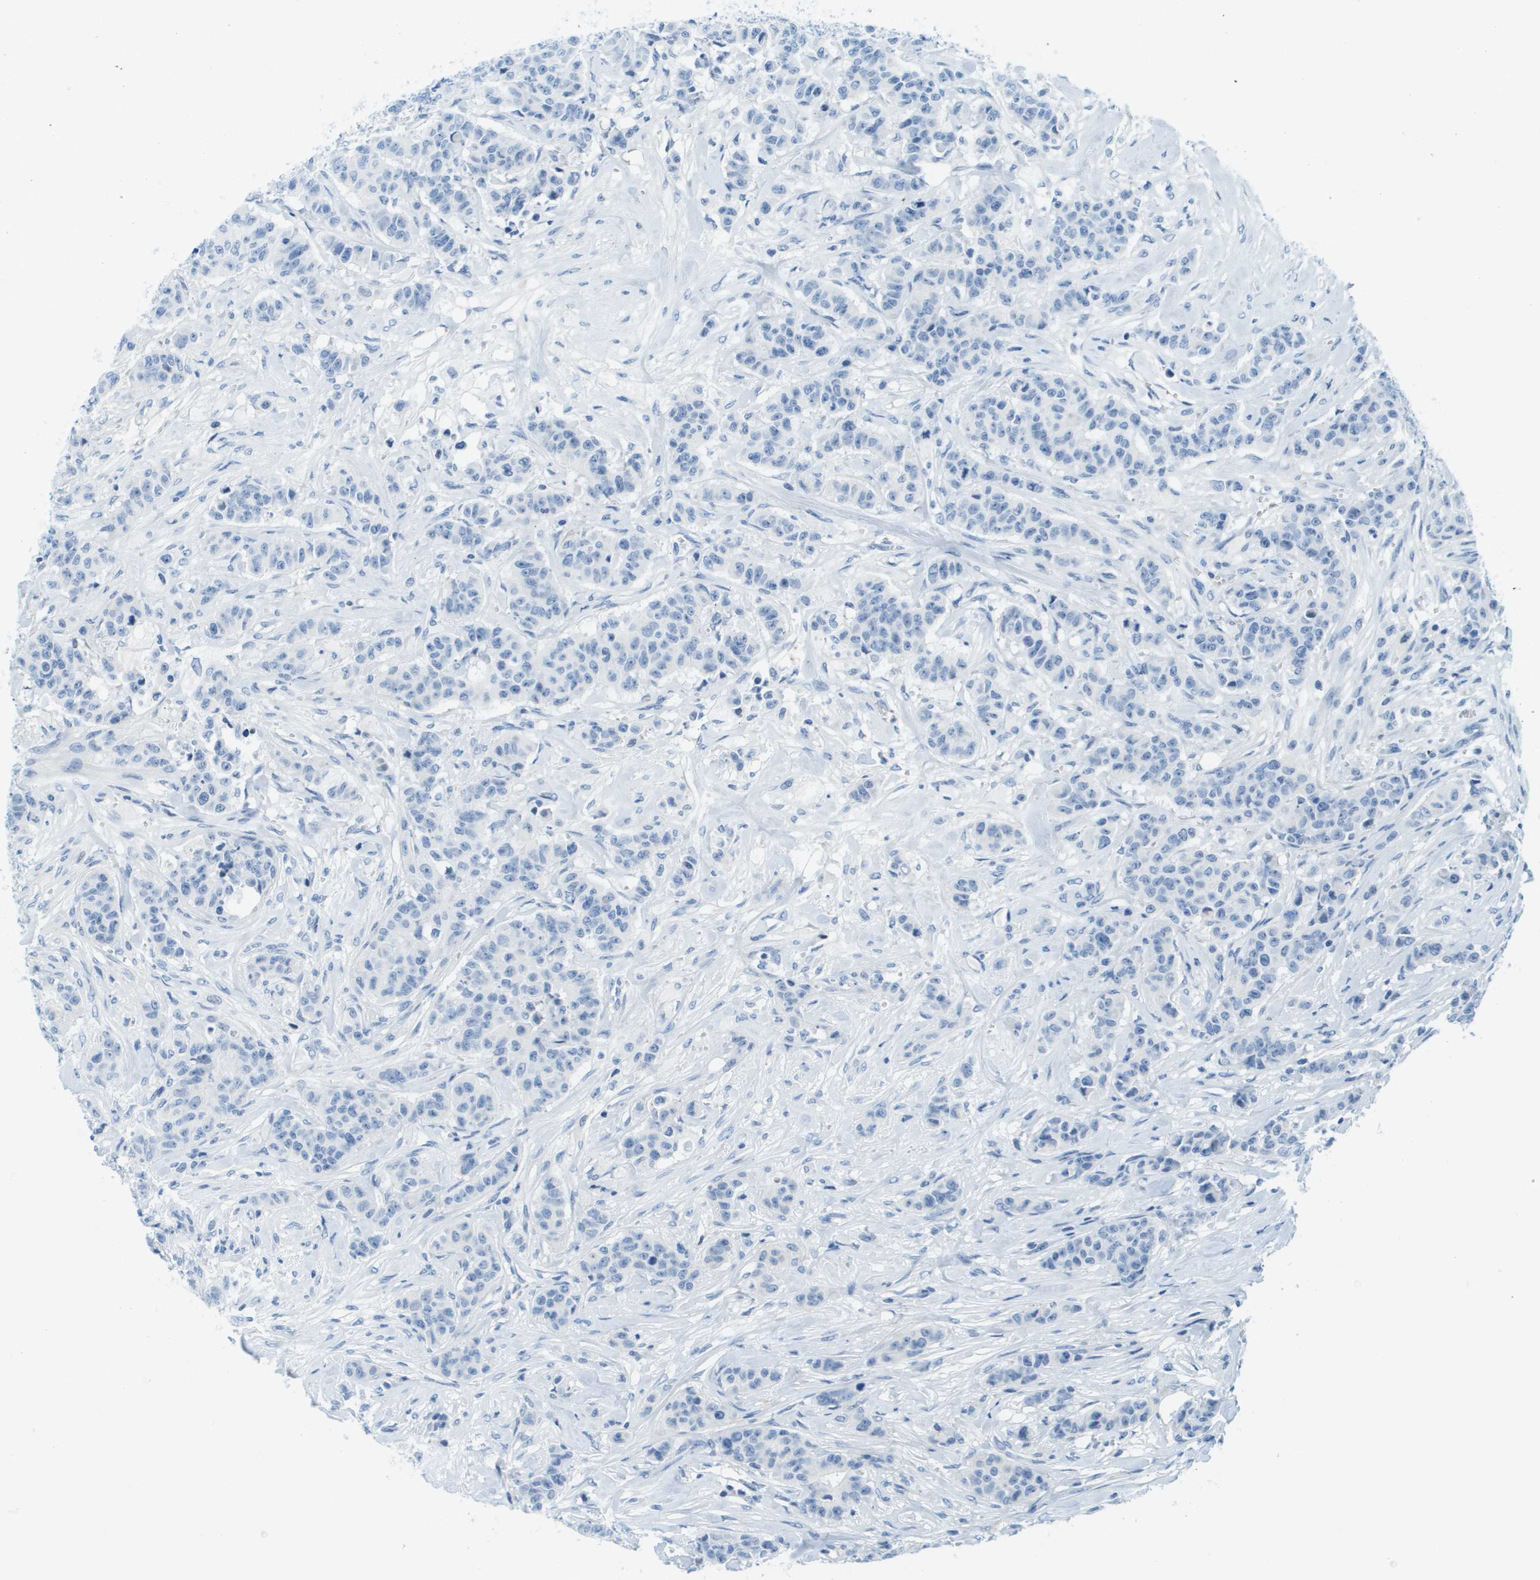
{"staining": {"intensity": "negative", "quantity": "none", "location": "none"}, "tissue": "breast cancer", "cell_type": "Tumor cells", "image_type": "cancer", "snomed": [{"axis": "morphology", "description": "Normal tissue, NOS"}, {"axis": "morphology", "description": "Duct carcinoma"}, {"axis": "topography", "description": "Breast"}], "caption": "Immunohistochemical staining of human breast cancer (infiltrating ductal carcinoma) displays no significant expression in tumor cells. Nuclei are stained in blue.", "gene": "CDHR2", "patient": {"sex": "female", "age": 40}}